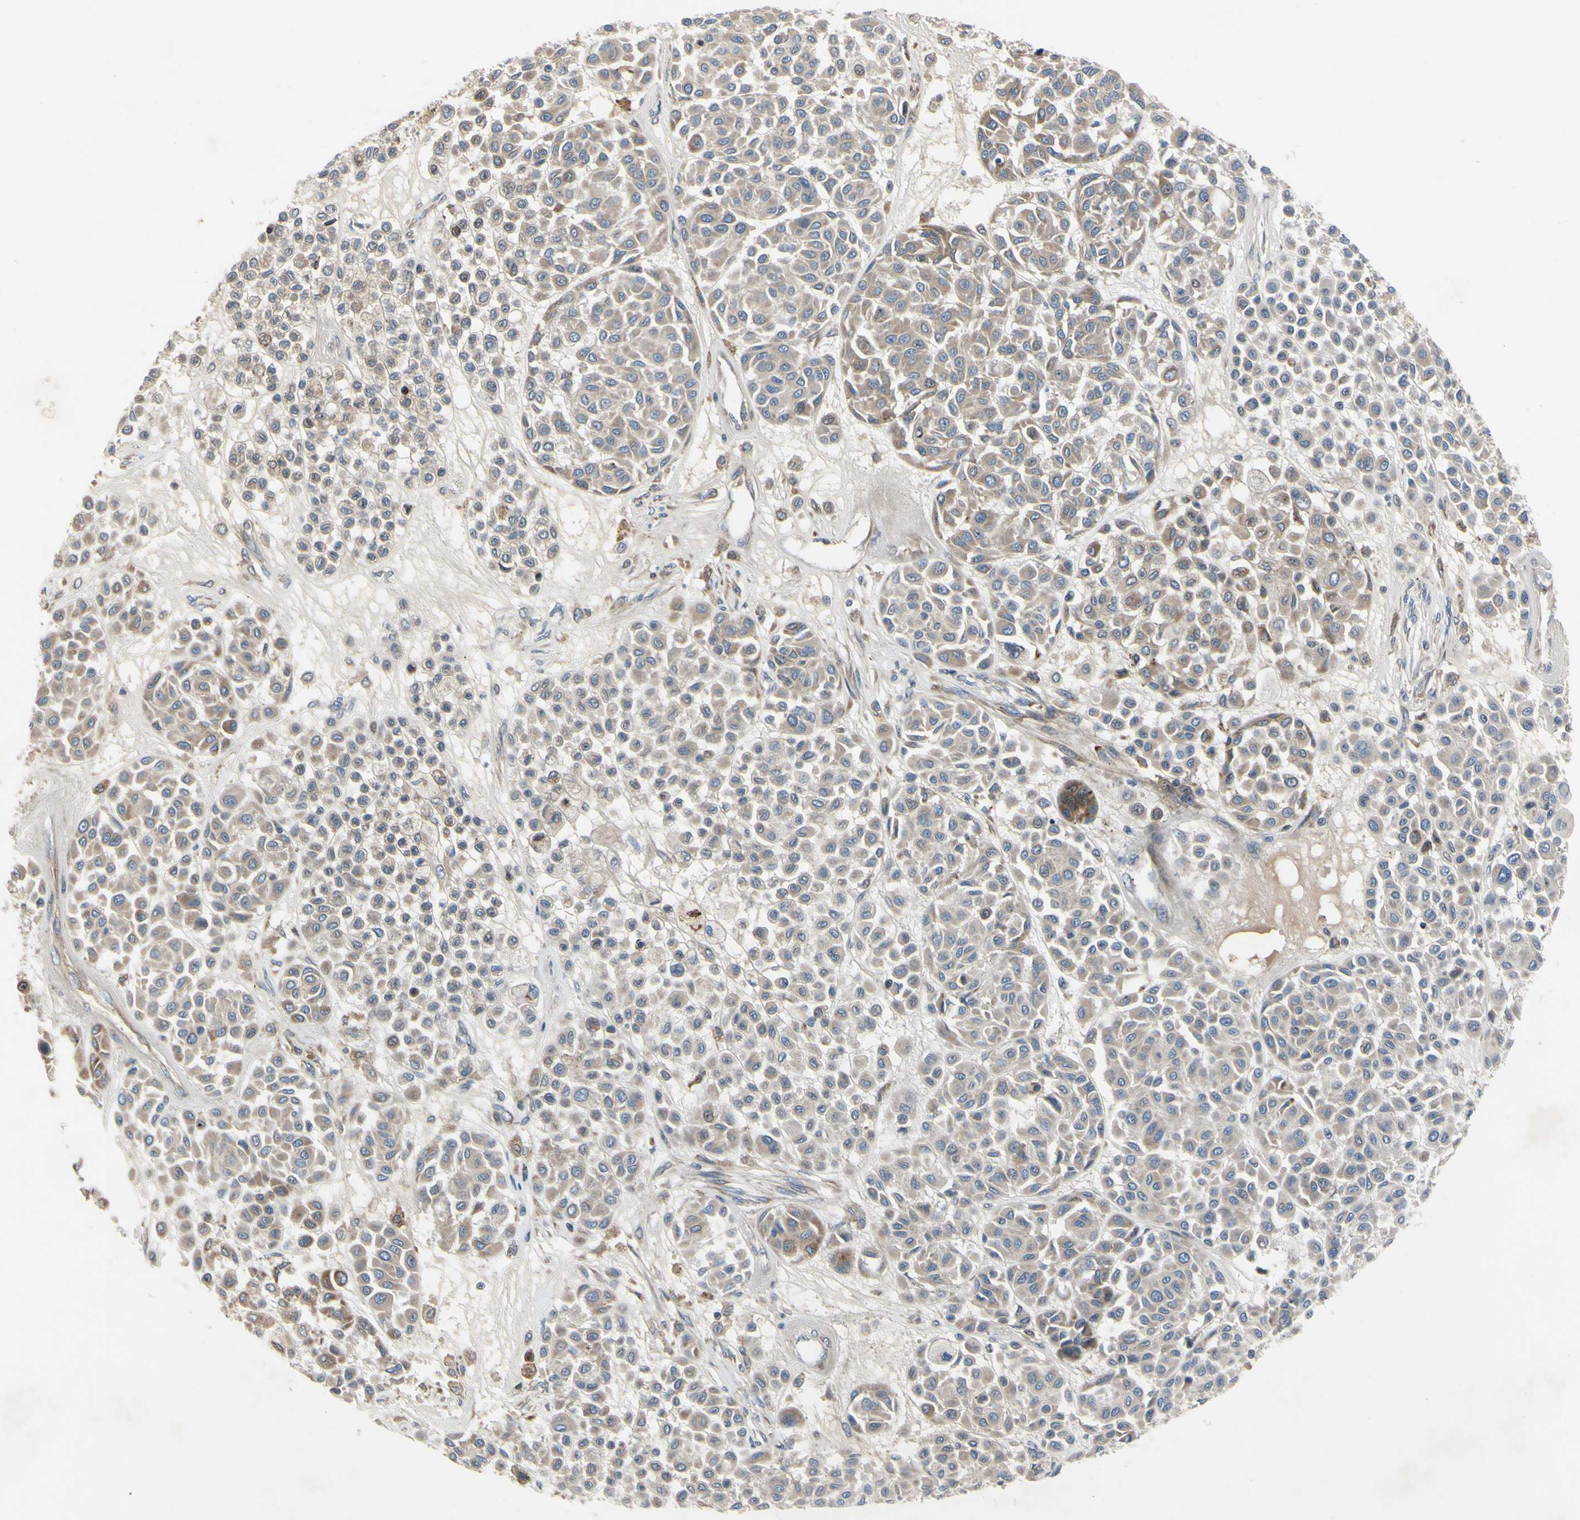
{"staining": {"intensity": "weak", "quantity": ">75%", "location": "cytoplasmic/membranous"}, "tissue": "melanoma", "cell_type": "Tumor cells", "image_type": "cancer", "snomed": [{"axis": "morphology", "description": "Malignant melanoma, Metastatic site"}, {"axis": "topography", "description": "Soft tissue"}], "caption": "DAB (3,3'-diaminobenzidine) immunohistochemical staining of malignant melanoma (metastatic site) displays weak cytoplasmic/membranous protein expression in about >75% of tumor cells. (Brightfield microscopy of DAB IHC at high magnification).", "gene": "XIAP", "patient": {"sex": "male", "age": 41}}